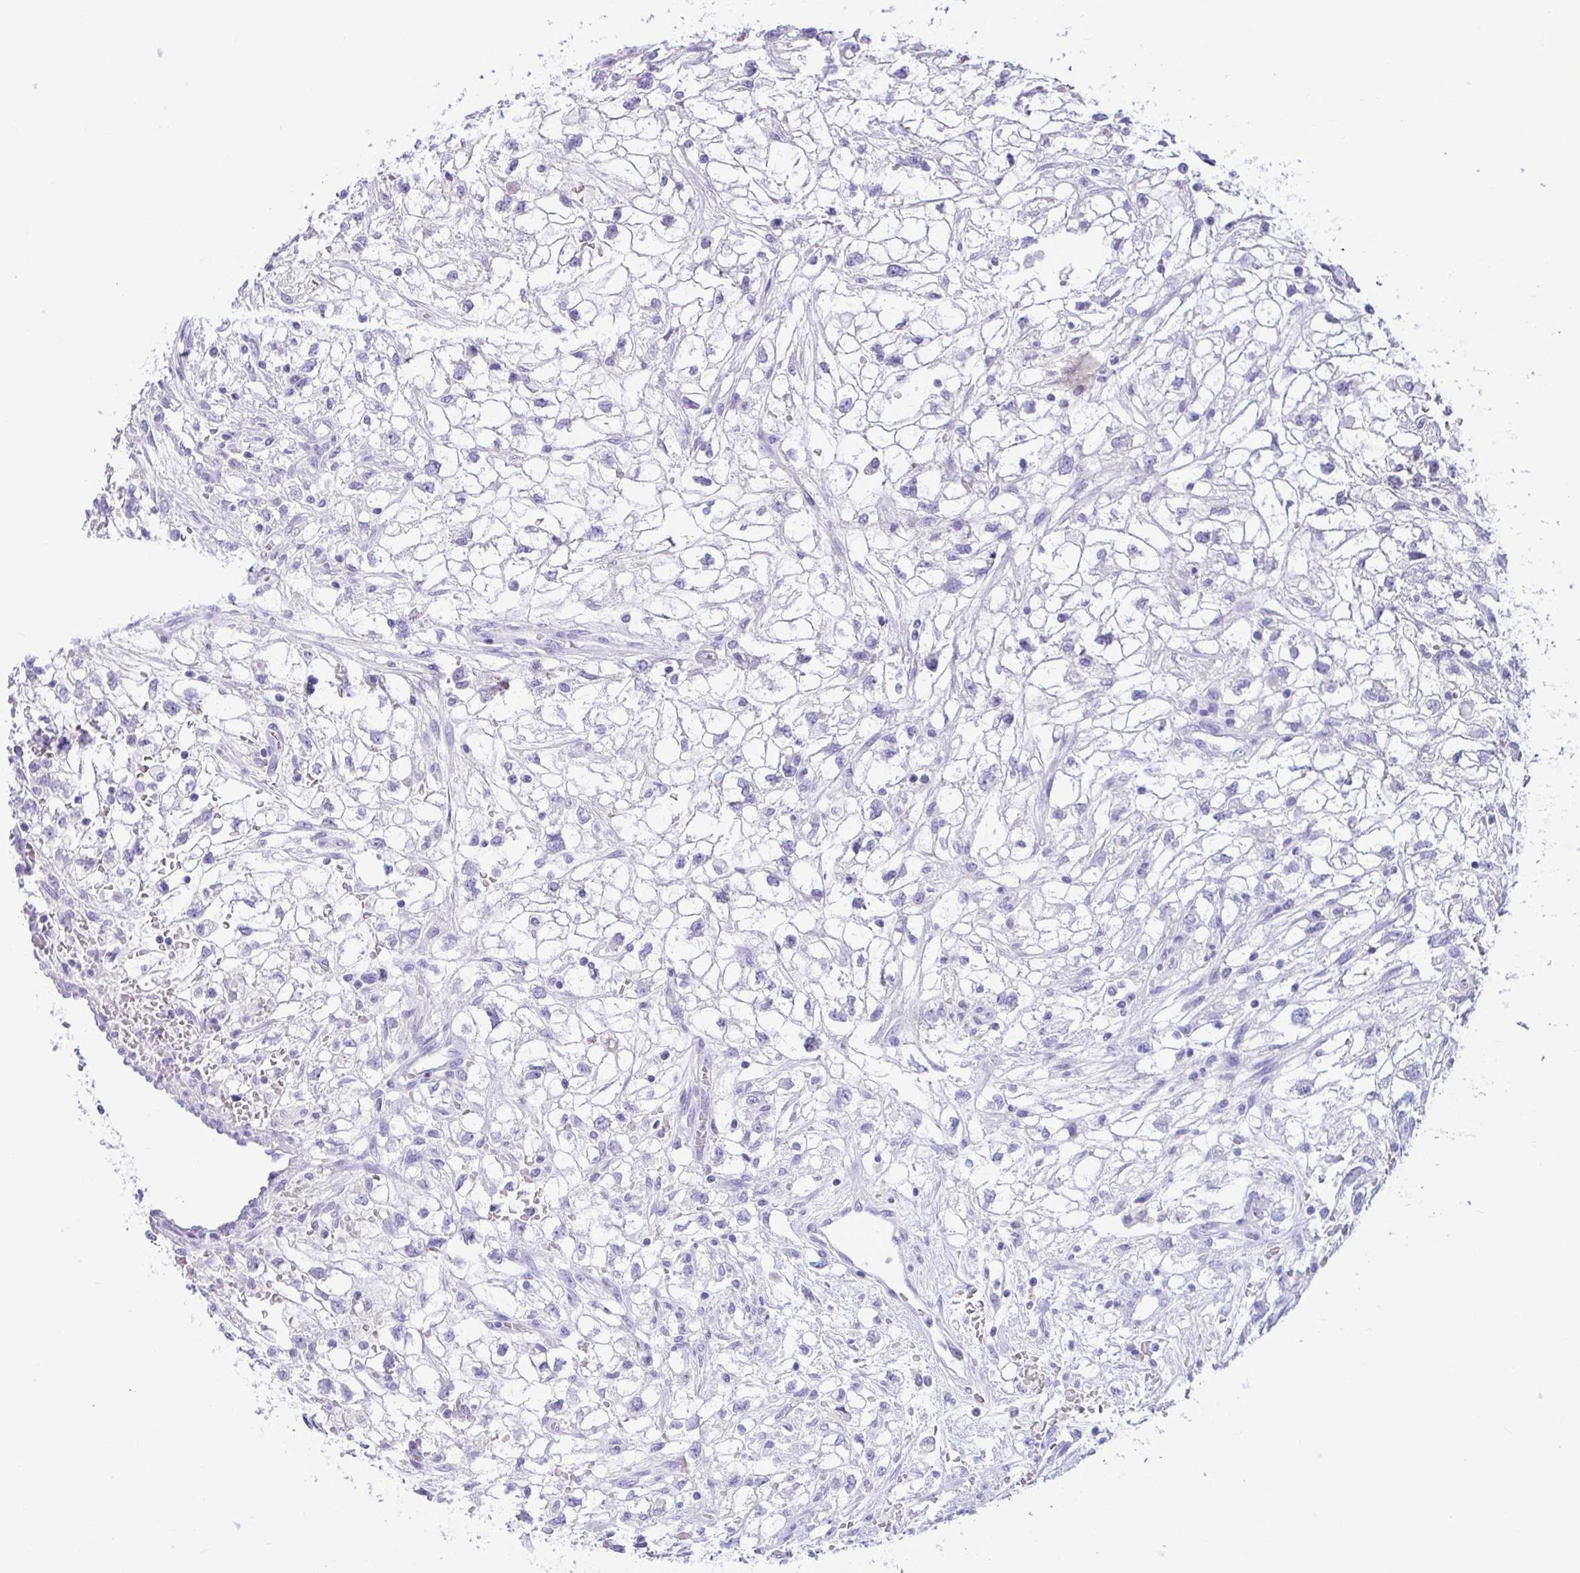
{"staining": {"intensity": "negative", "quantity": "none", "location": "none"}, "tissue": "renal cancer", "cell_type": "Tumor cells", "image_type": "cancer", "snomed": [{"axis": "morphology", "description": "Adenocarcinoma, NOS"}, {"axis": "topography", "description": "Kidney"}], "caption": "High magnification brightfield microscopy of renal adenocarcinoma stained with DAB (brown) and counterstained with hematoxylin (blue): tumor cells show no significant staining. (Stains: DAB immunohistochemistry with hematoxylin counter stain, Microscopy: brightfield microscopy at high magnification).", "gene": "ANKRD60", "patient": {"sex": "male", "age": 59}}